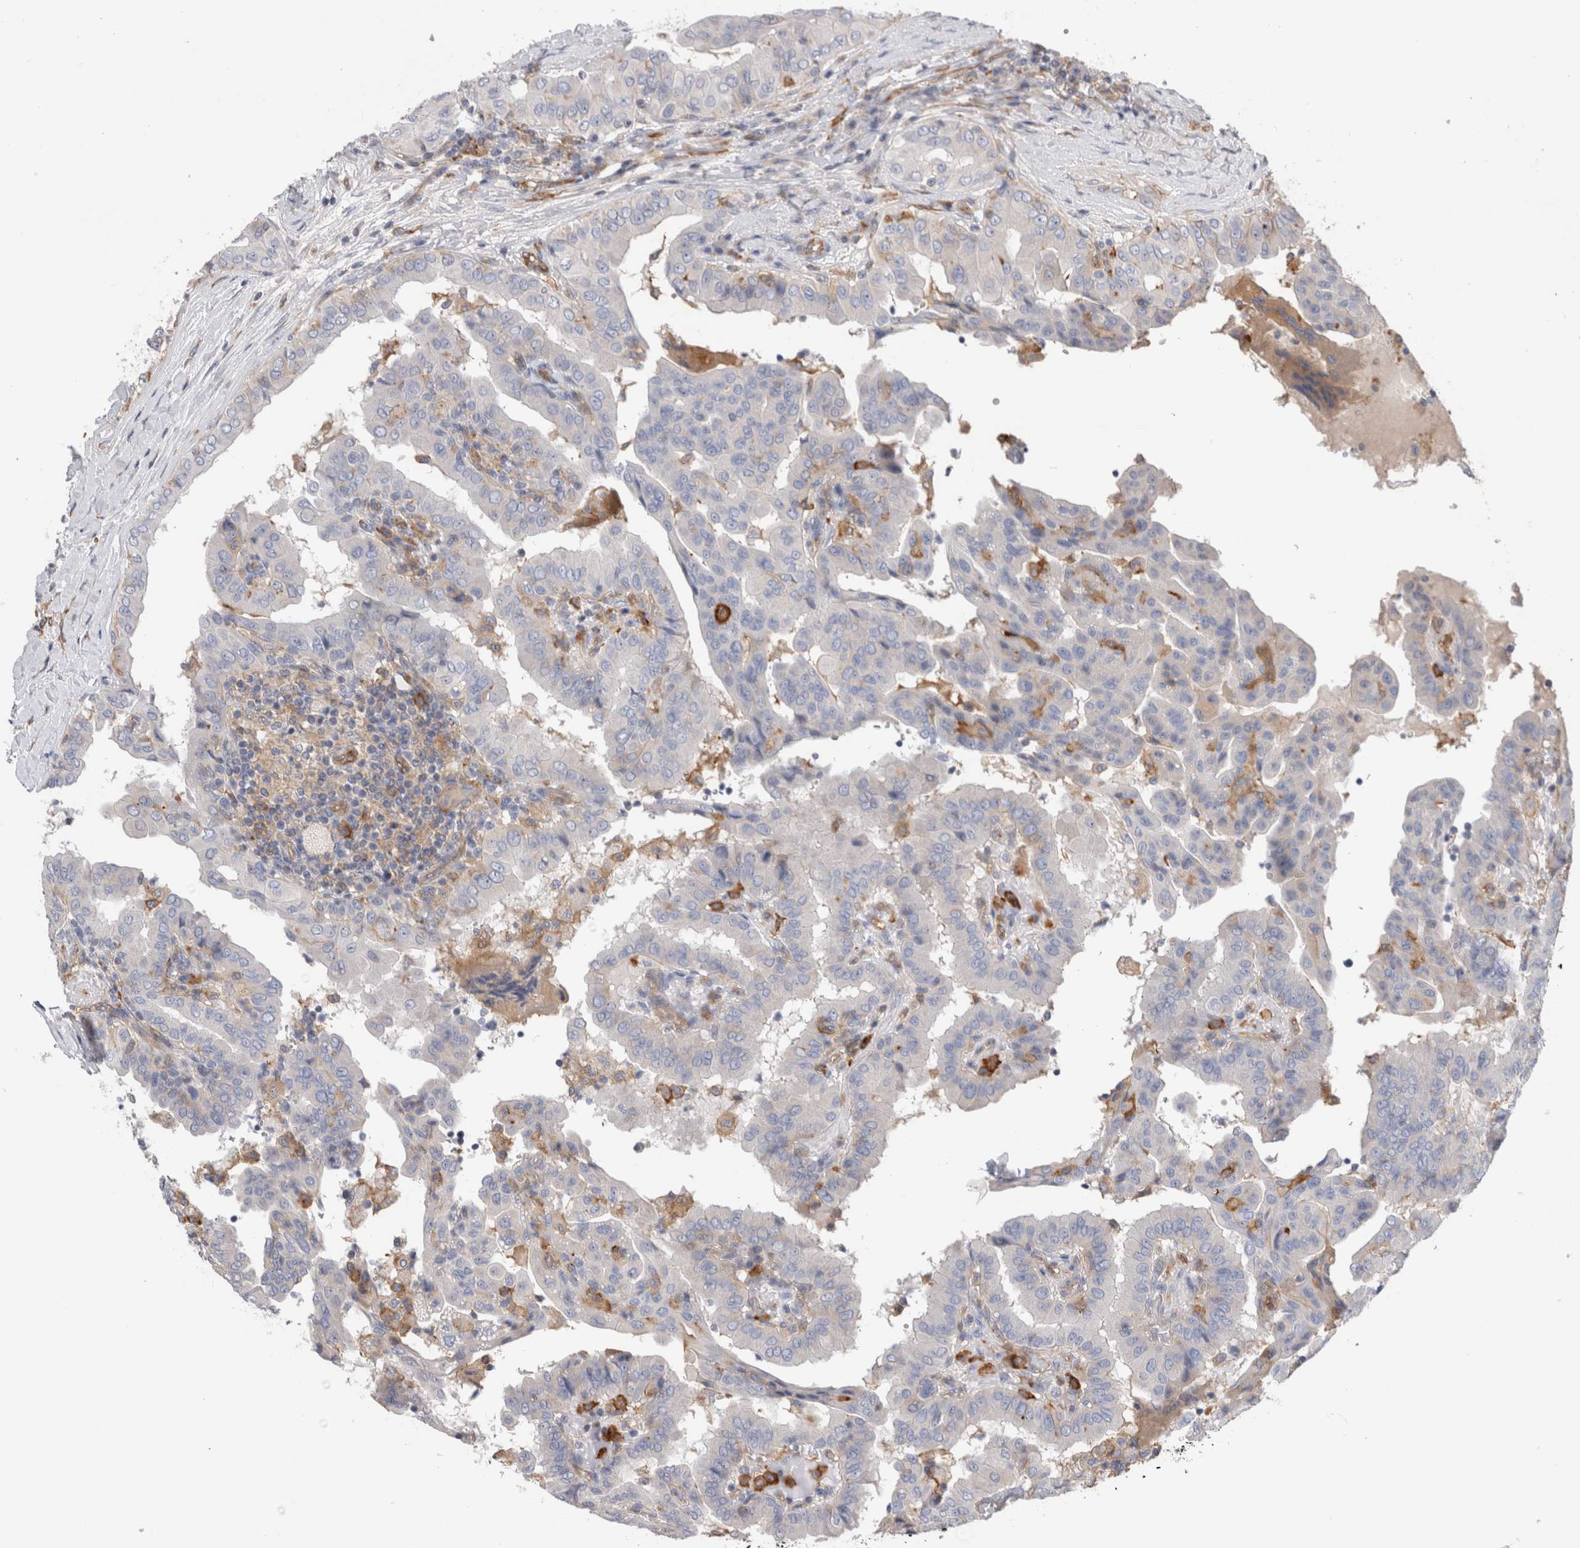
{"staining": {"intensity": "negative", "quantity": "none", "location": "none"}, "tissue": "thyroid cancer", "cell_type": "Tumor cells", "image_type": "cancer", "snomed": [{"axis": "morphology", "description": "Papillary adenocarcinoma, NOS"}, {"axis": "topography", "description": "Thyroid gland"}], "caption": "Tumor cells show no significant protein expression in thyroid cancer.", "gene": "BNIP2", "patient": {"sex": "male", "age": 33}}